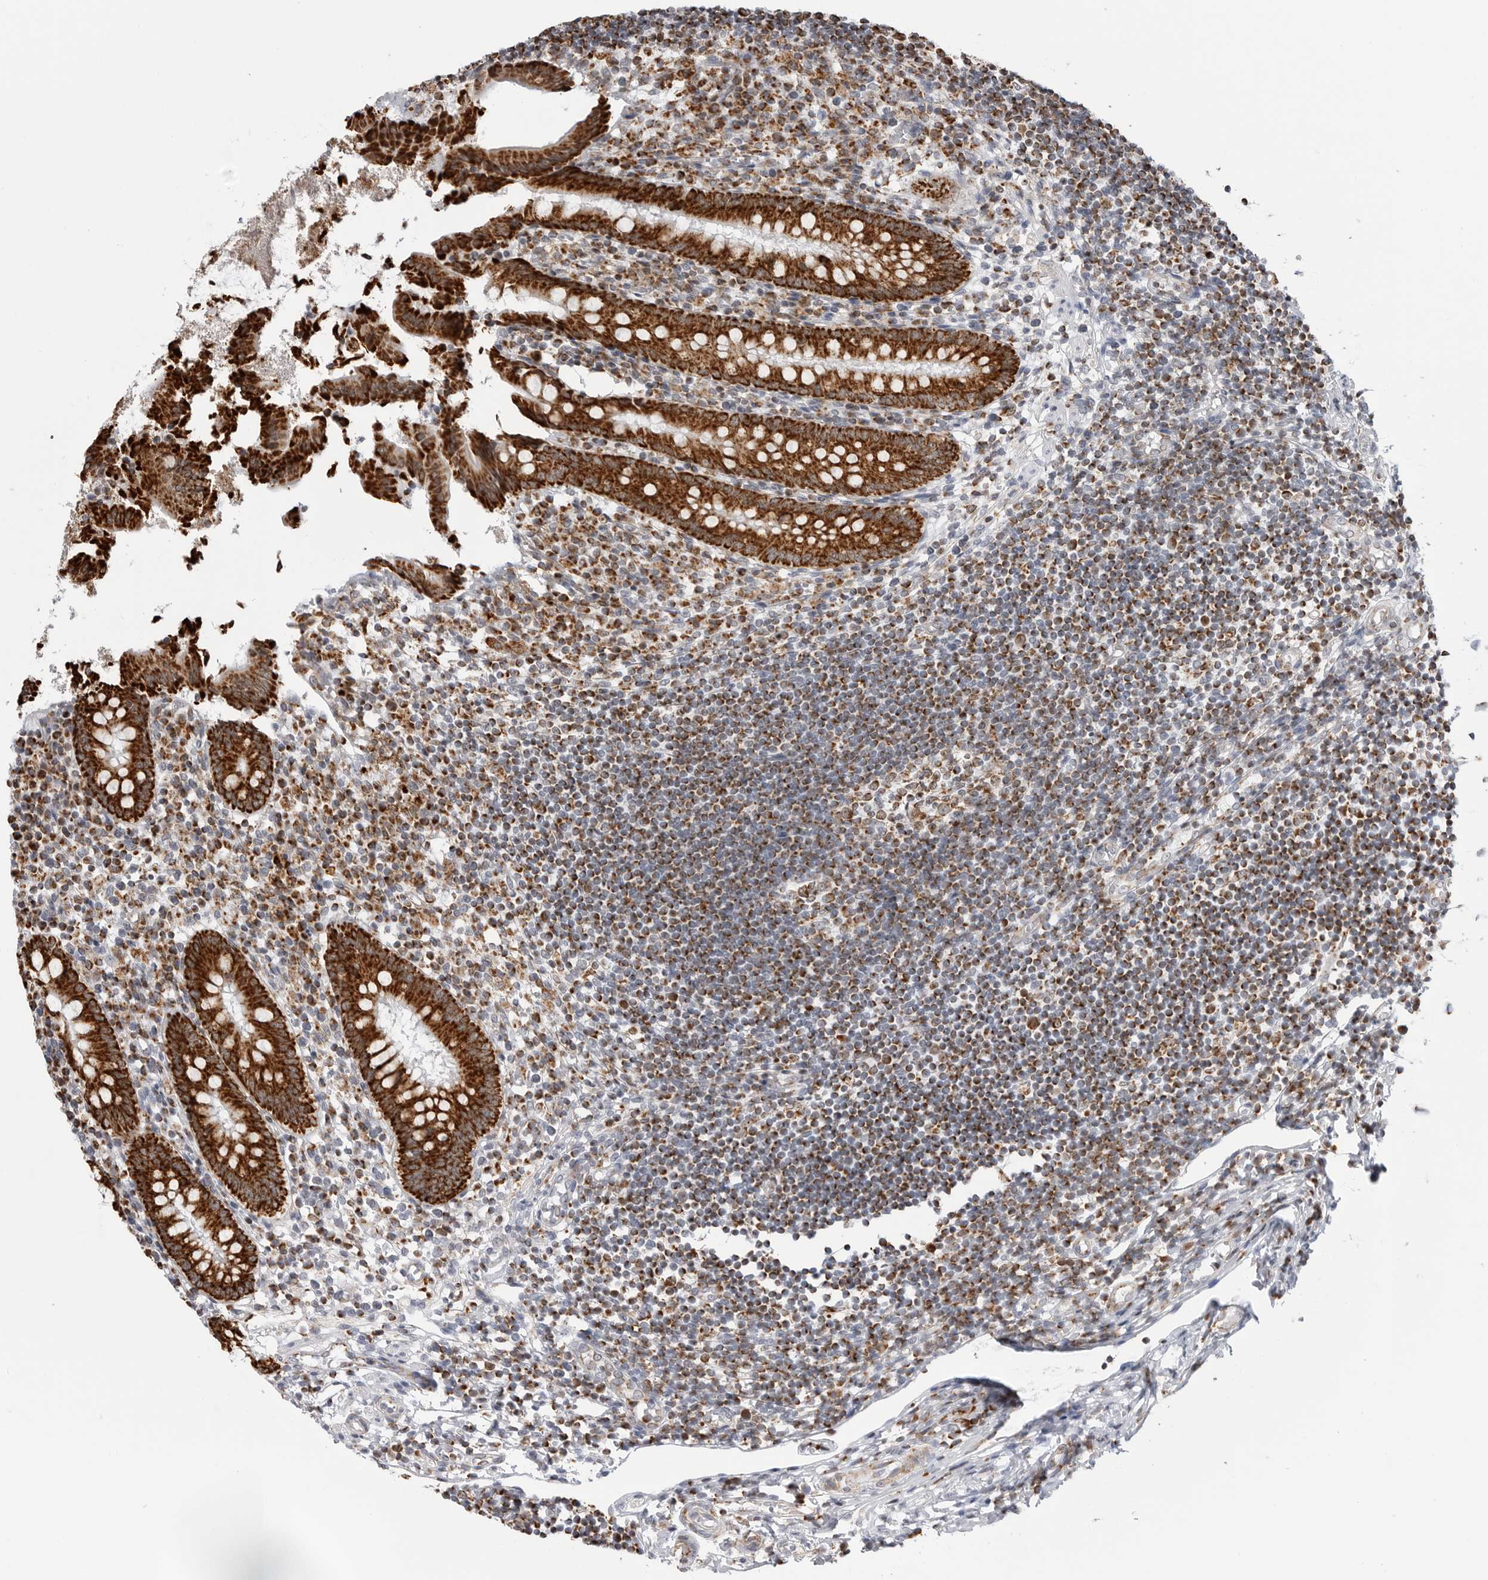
{"staining": {"intensity": "strong", "quantity": "25%-75%", "location": "cytoplasmic/membranous"}, "tissue": "appendix", "cell_type": "Glandular cells", "image_type": "normal", "snomed": [{"axis": "morphology", "description": "Normal tissue, NOS"}, {"axis": "topography", "description": "Appendix"}], "caption": "Approximately 25%-75% of glandular cells in unremarkable human appendix exhibit strong cytoplasmic/membranous protein expression as visualized by brown immunohistochemical staining.", "gene": "COX5A", "patient": {"sex": "female", "age": 17}}